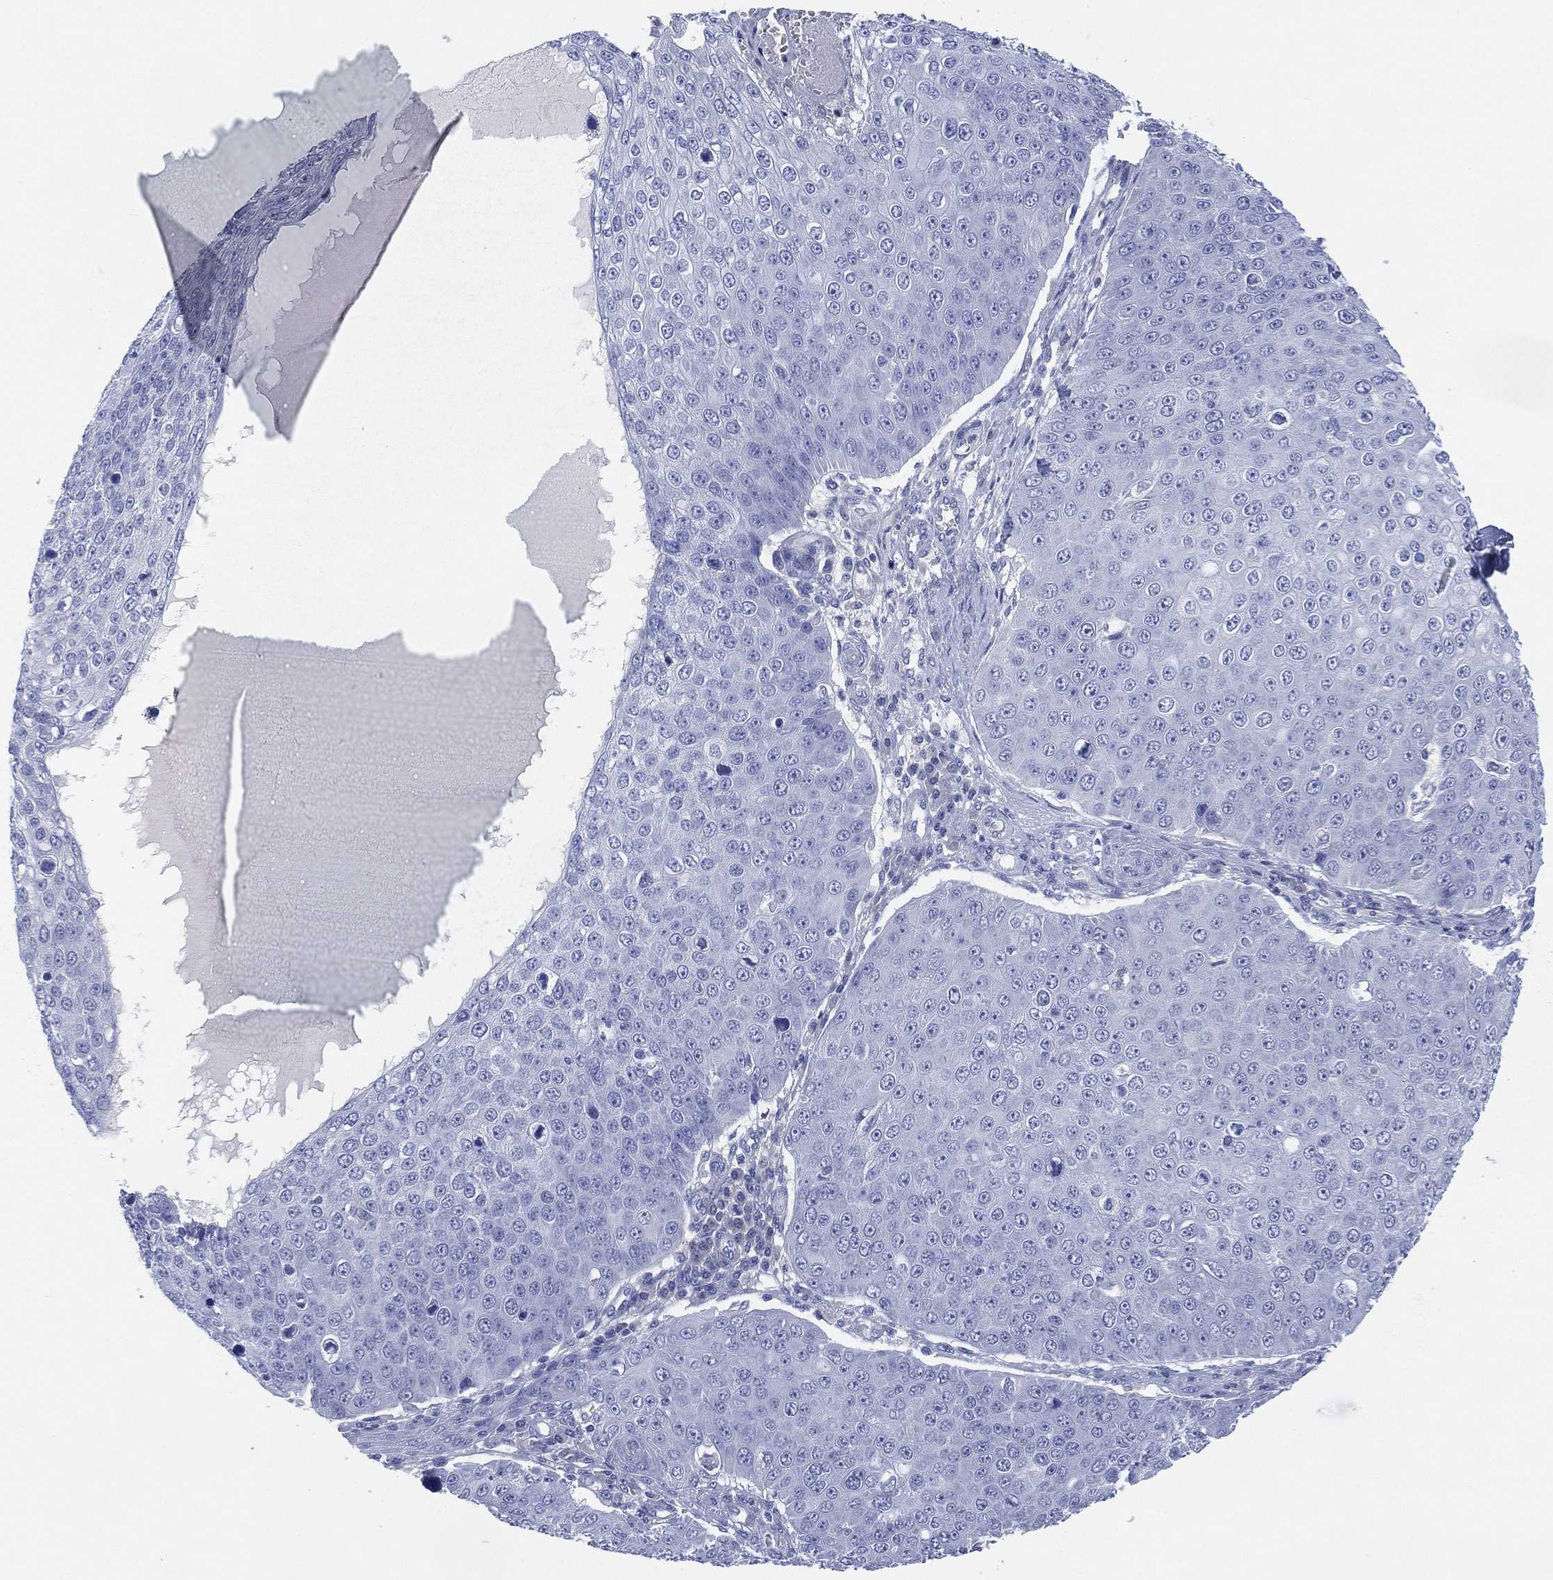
{"staining": {"intensity": "negative", "quantity": "none", "location": "none"}, "tissue": "skin cancer", "cell_type": "Tumor cells", "image_type": "cancer", "snomed": [{"axis": "morphology", "description": "Squamous cell carcinoma, NOS"}, {"axis": "topography", "description": "Skin"}], "caption": "Immunohistochemistry (IHC) micrograph of human skin cancer stained for a protein (brown), which demonstrates no expression in tumor cells.", "gene": "ADAD2", "patient": {"sex": "male", "age": 71}}